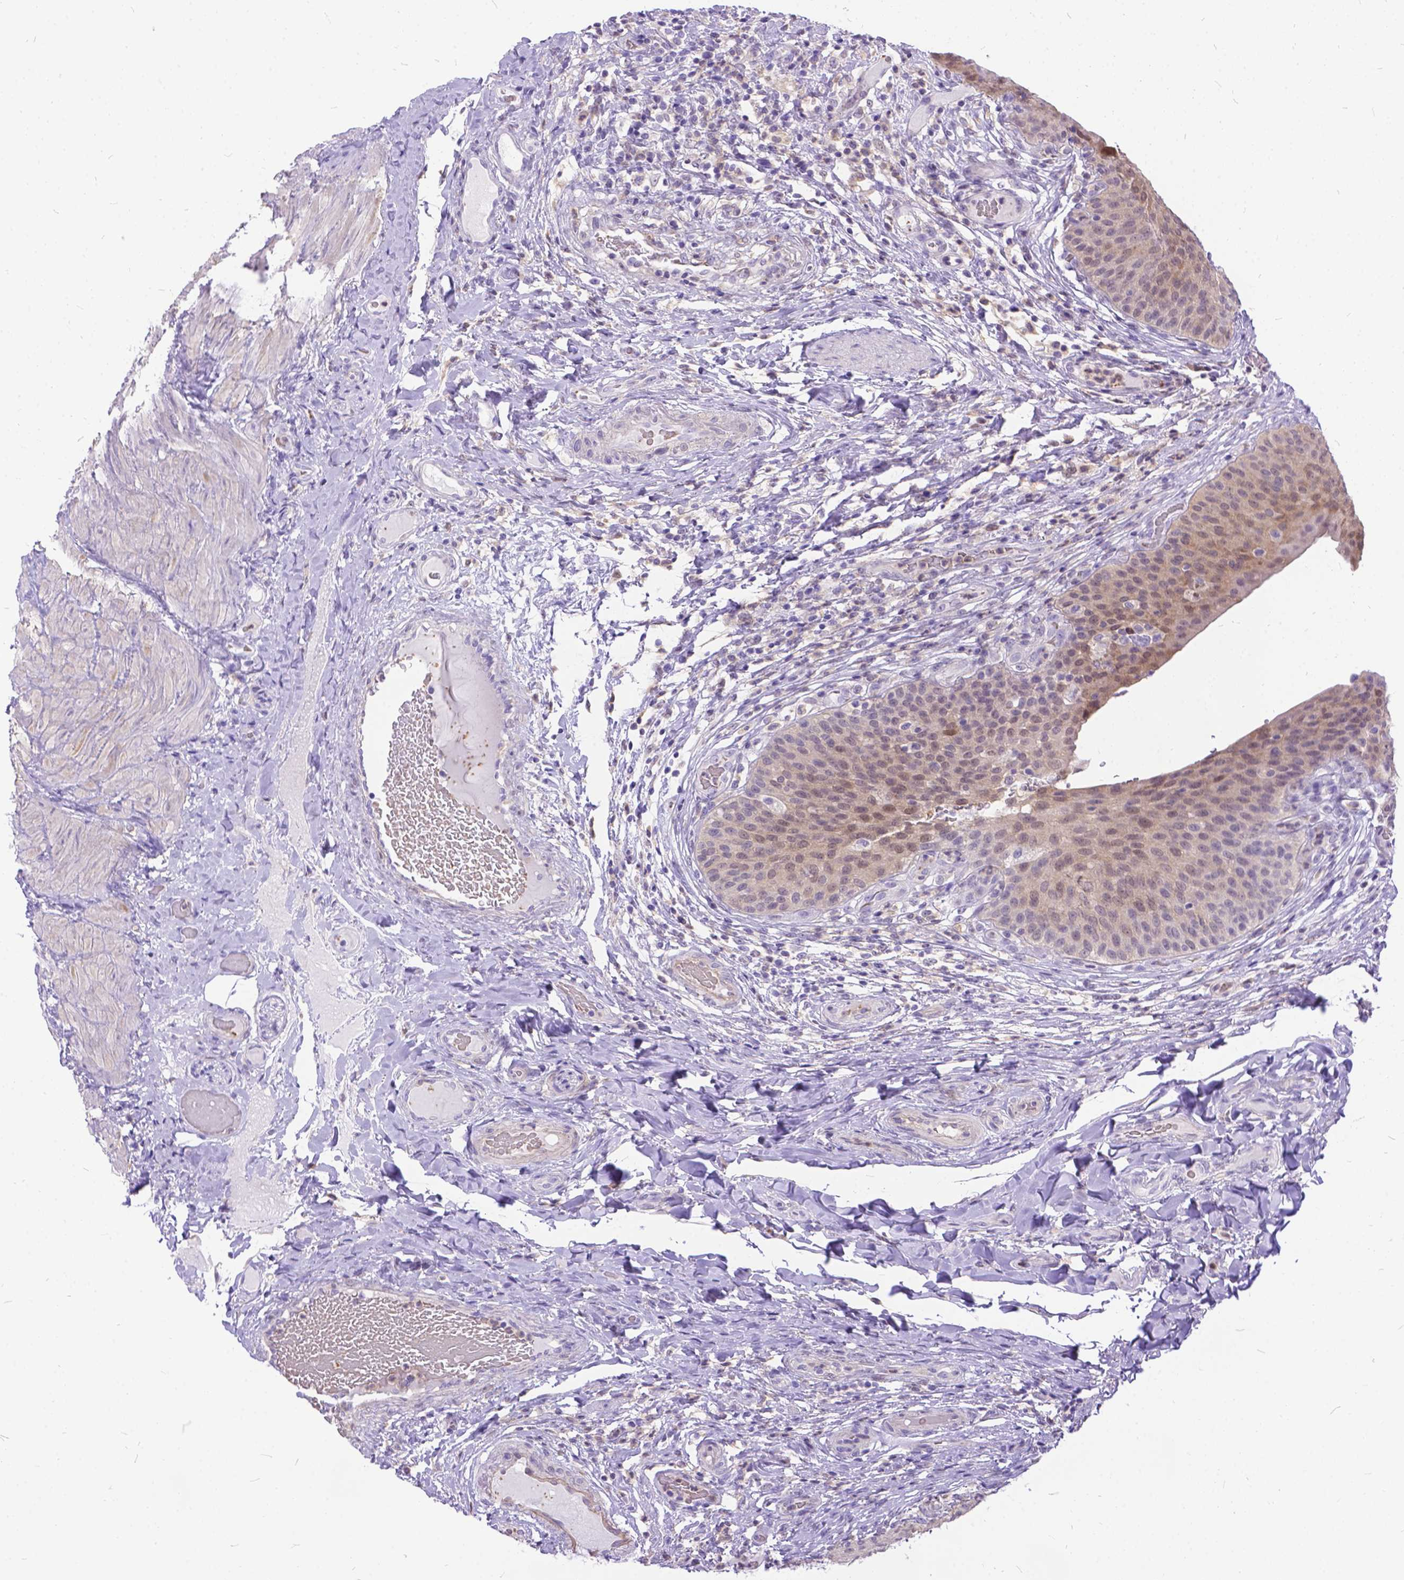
{"staining": {"intensity": "weak", "quantity": ">75%", "location": "cytoplasmic/membranous,nuclear"}, "tissue": "urinary bladder", "cell_type": "Urothelial cells", "image_type": "normal", "snomed": [{"axis": "morphology", "description": "Normal tissue, NOS"}, {"axis": "topography", "description": "Urinary bladder"}], "caption": "Weak cytoplasmic/membranous,nuclear expression is present in approximately >75% of urothelial cells in normal urinary bladder. (IHC, brightfield microscopy, high magnification).", "gene": "TMEM169", "patient": {"sex": "male", "age": 66}}